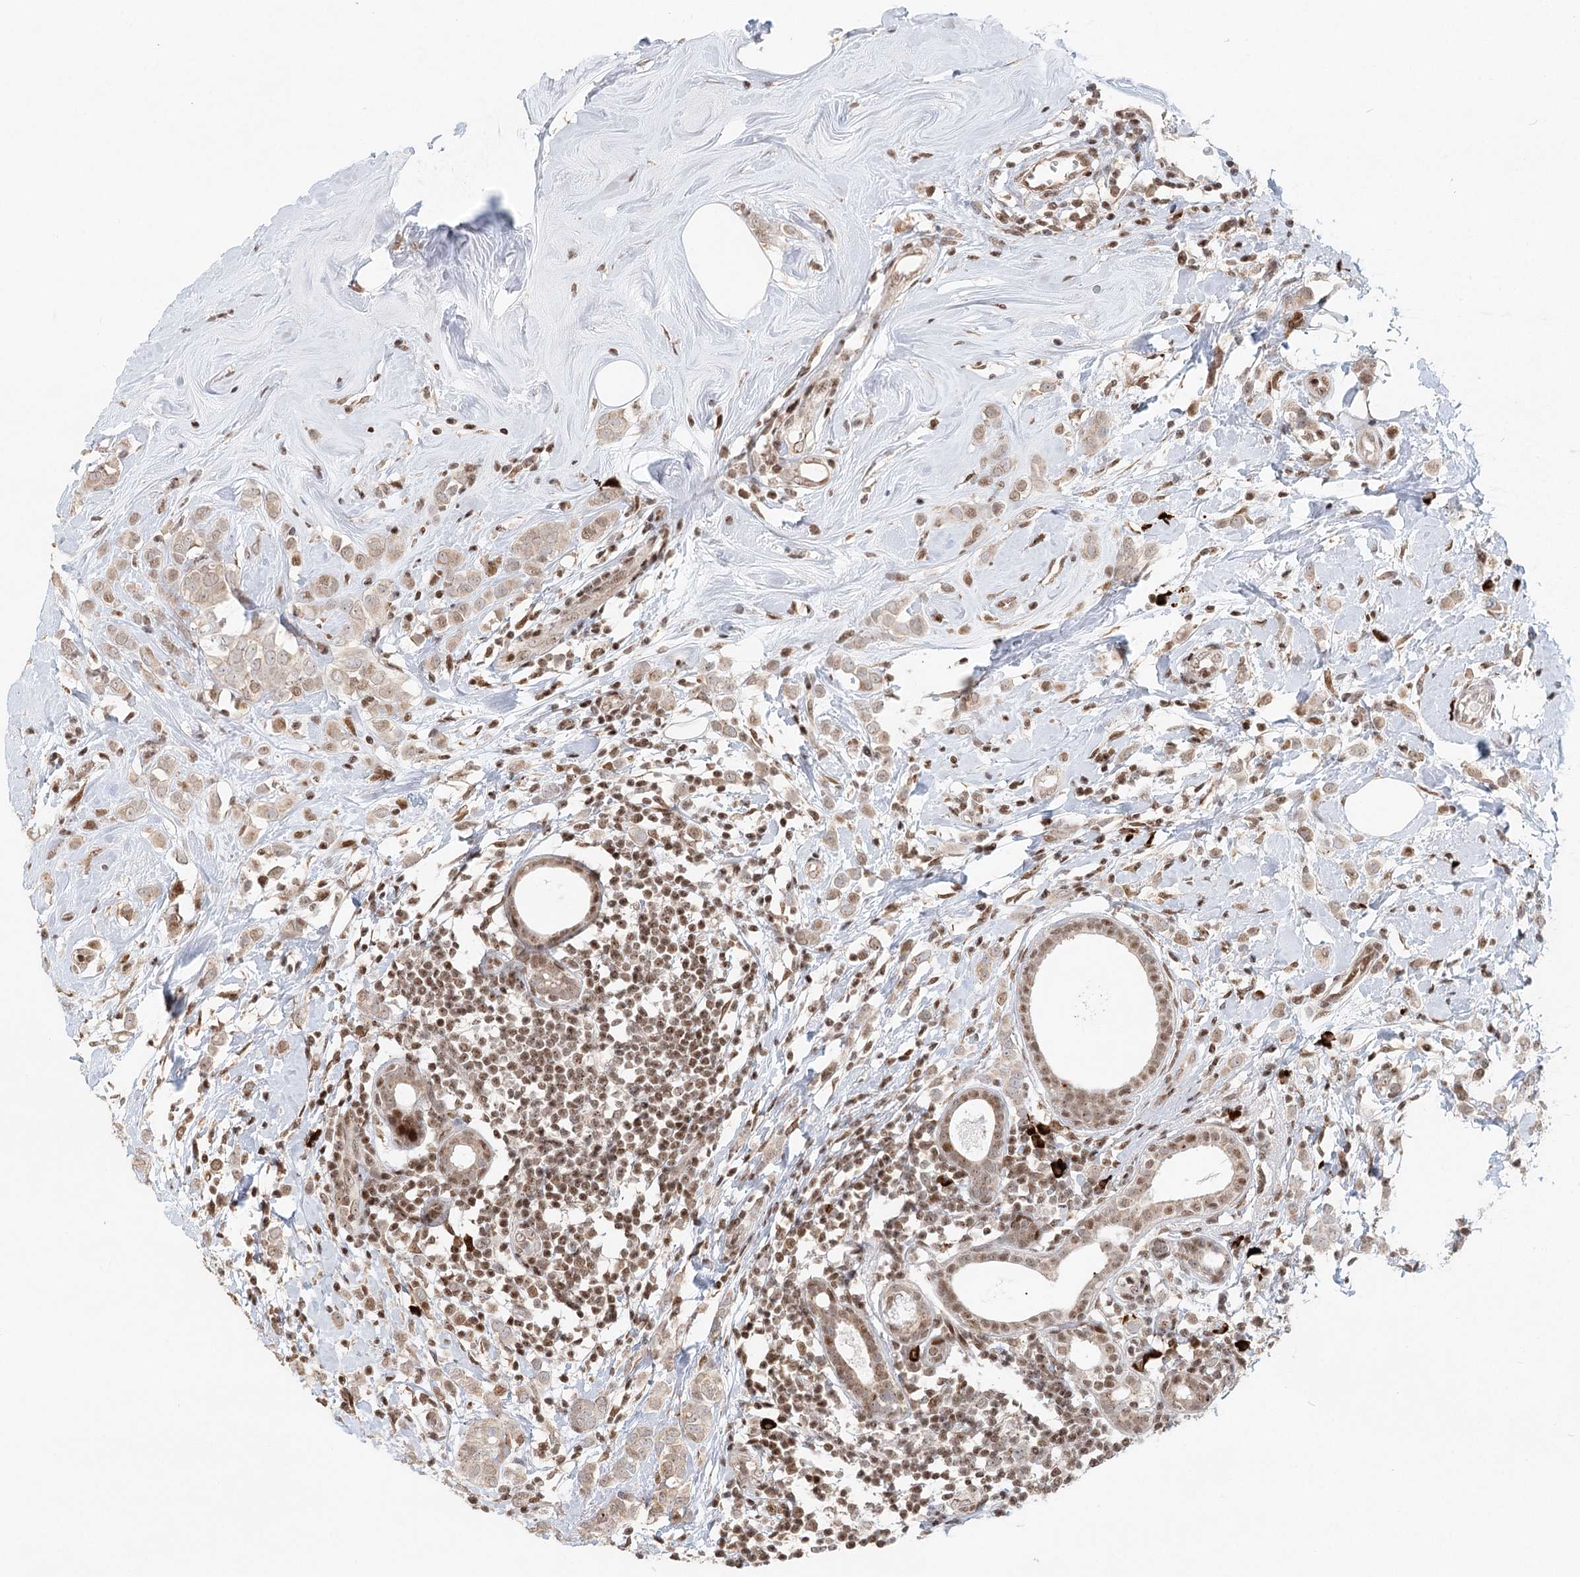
{"staining": {"intensity": "weak", "quantity": ">75%", "location": "cytoplasmic/membranous"}, "tissue": "breast cancer", "cell_type": "Tumor cells", "image_type": "cancer", "snomed": [{"axis": "morphology", "description": "Lobular carcinoma"}, {"axis": "topography", "description": "Breast"}], "caption": "The histopathology image demonstrates immunohistochemical staining of breast cancer (lobular carcinoma). There is weak cytoplasmic/membranous expression is seen in about >75% of tumor cells. Using DAB (brown) and hematoxylin (blue) stains, captured at high magnification using brightfield microscopy.", "gene": "BNIP5", "patient": {"sex": "female", "age": 47}}